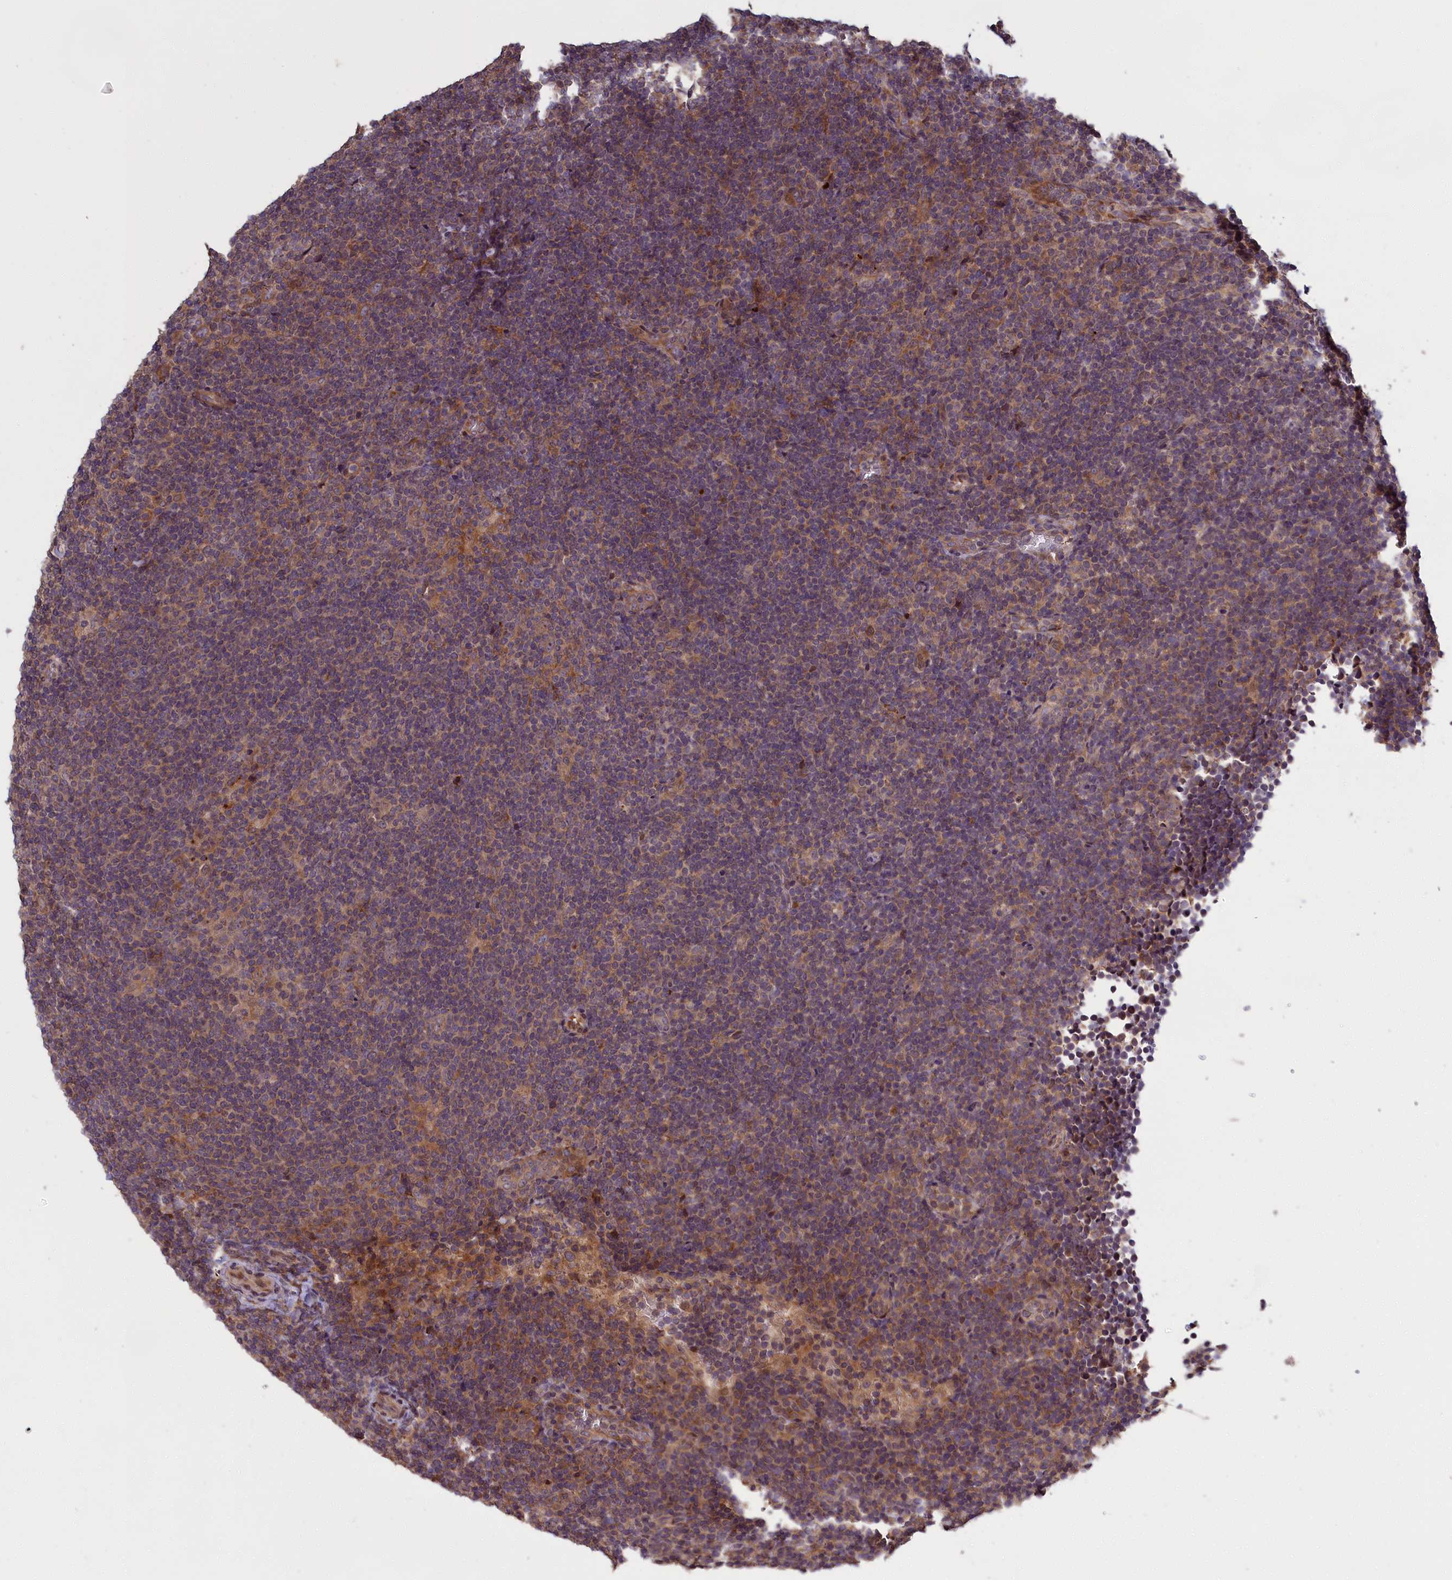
{"staining": {"intensity": "moderate", "quantity": ">75%", "location": "cytoplasmic/membranous"}, "tissue": "lymphoma", "cell_type": "Tumor cells", "image_type": "cancer", "snomed": [{"axis": "morphology", "description": "Hodgkin's disease, NOS"}, {"axis": "topography", "description": "Lymph node"}], "caption": "Moderate cytoplasmic/membranous positivity for a protein is identified in approximately >75% of tumor cells of lymphoma using immunohistochemistry (IHC).", "gene": "DENND1B", "patient": {"sex": "female", "age": 57}}